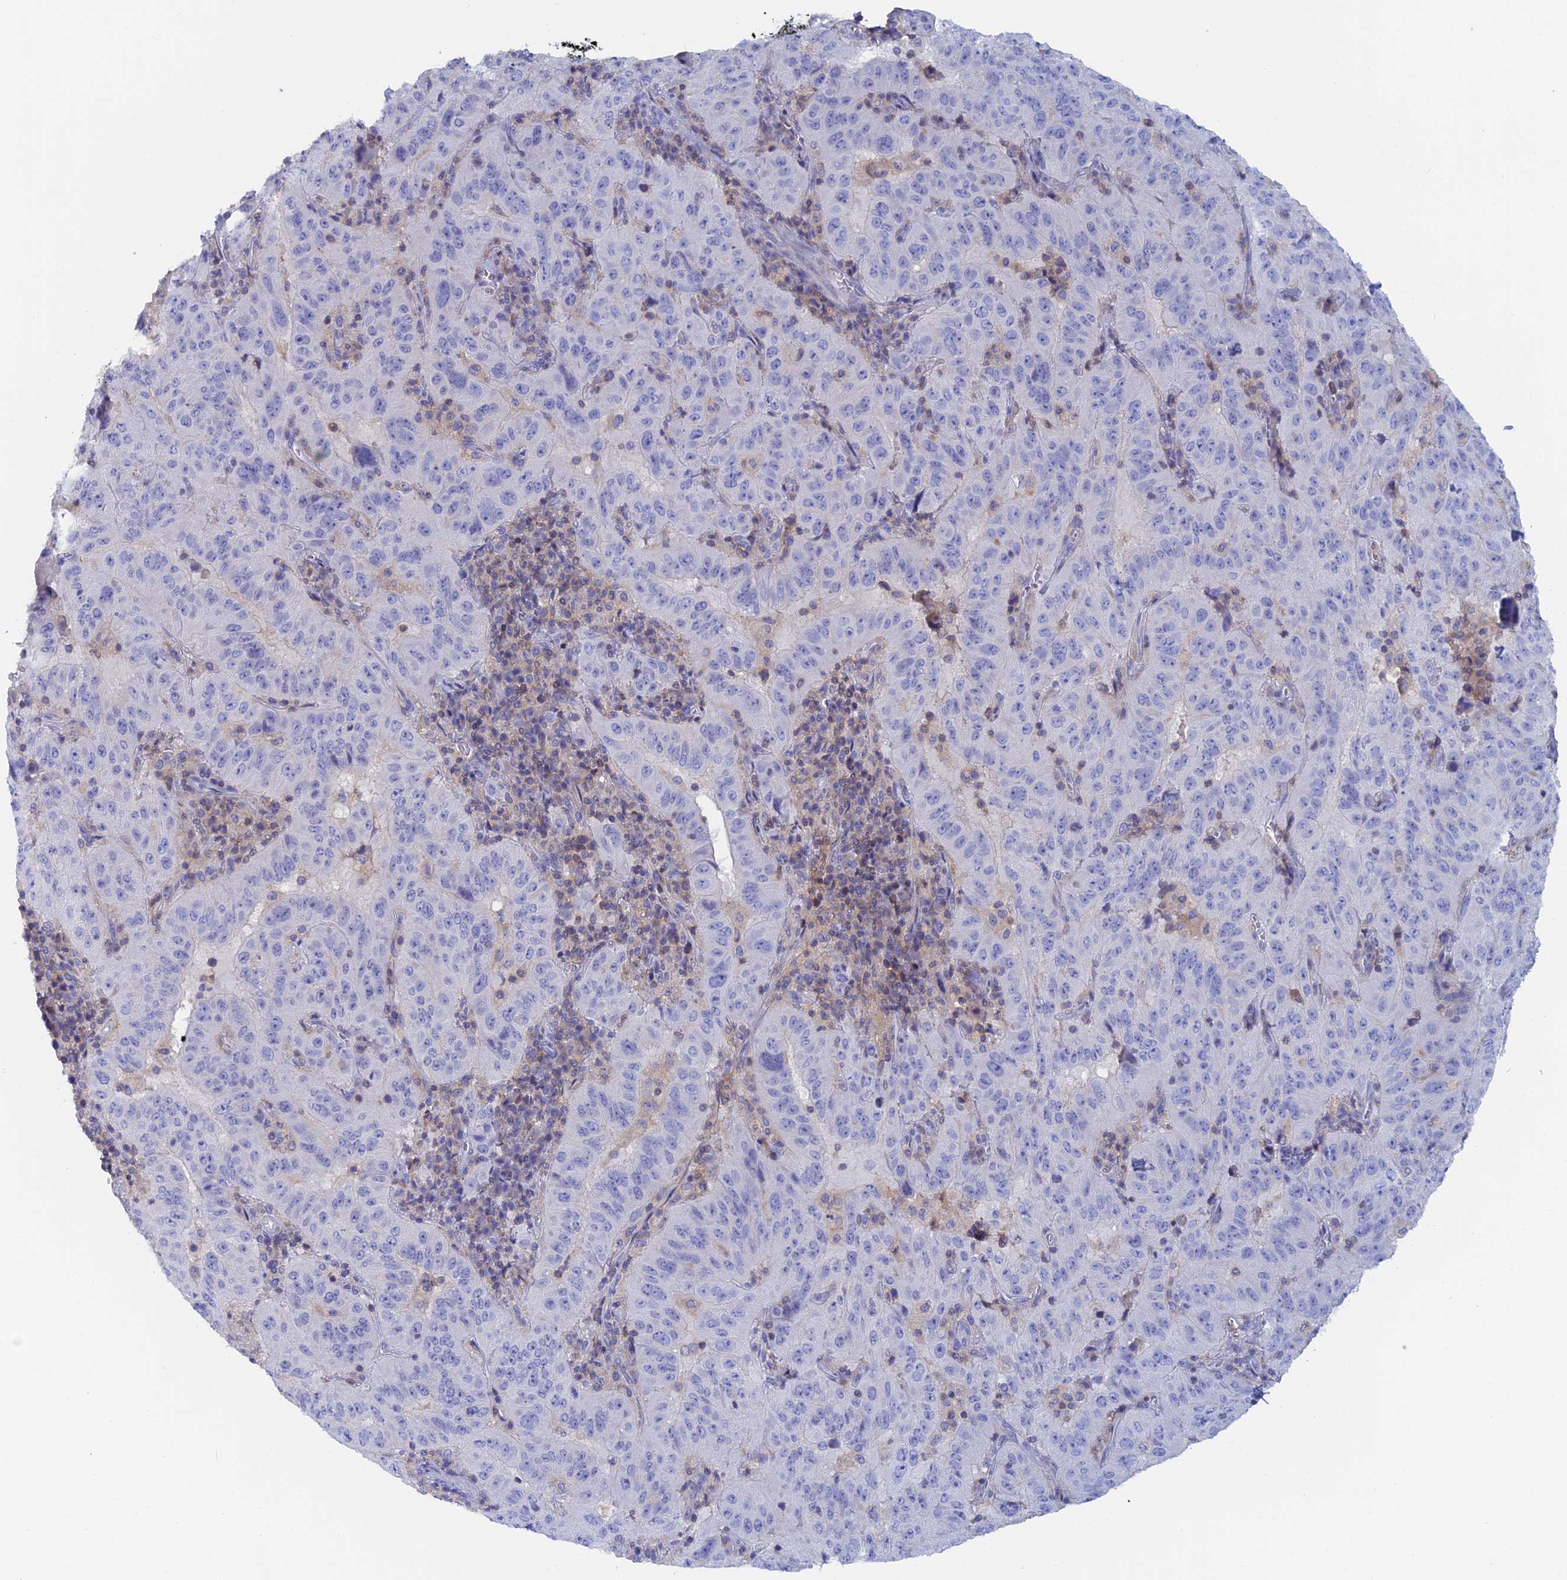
{"staining": {"intensity": "negative", "quantity": "none", "location": "none"}, "tissue": "pancreatic cancer", "cell_type": "Tumor cells", "image_type": "cancer", "snomed": [{"axis": "morphology", "description": "Adenocarcinoma, NOS"}, {"axis": "topography", "description": "Pancreas"}], "caption": "This histopathology image is of adenocarcinoma (pancreatic) stained with IHC to label a protein in brown with the nuclei are counter-stained blue. There is no expression in tumor cells. (Stains: DAB (3,3'-diaminobenzidine) immunohistochemistry (IHC) with hematoxylin counter stain, Microscopy: brightfield microscopy at high magnification).", "gene": "ACP7", "patient": {"sex": "male", "age": 63}}